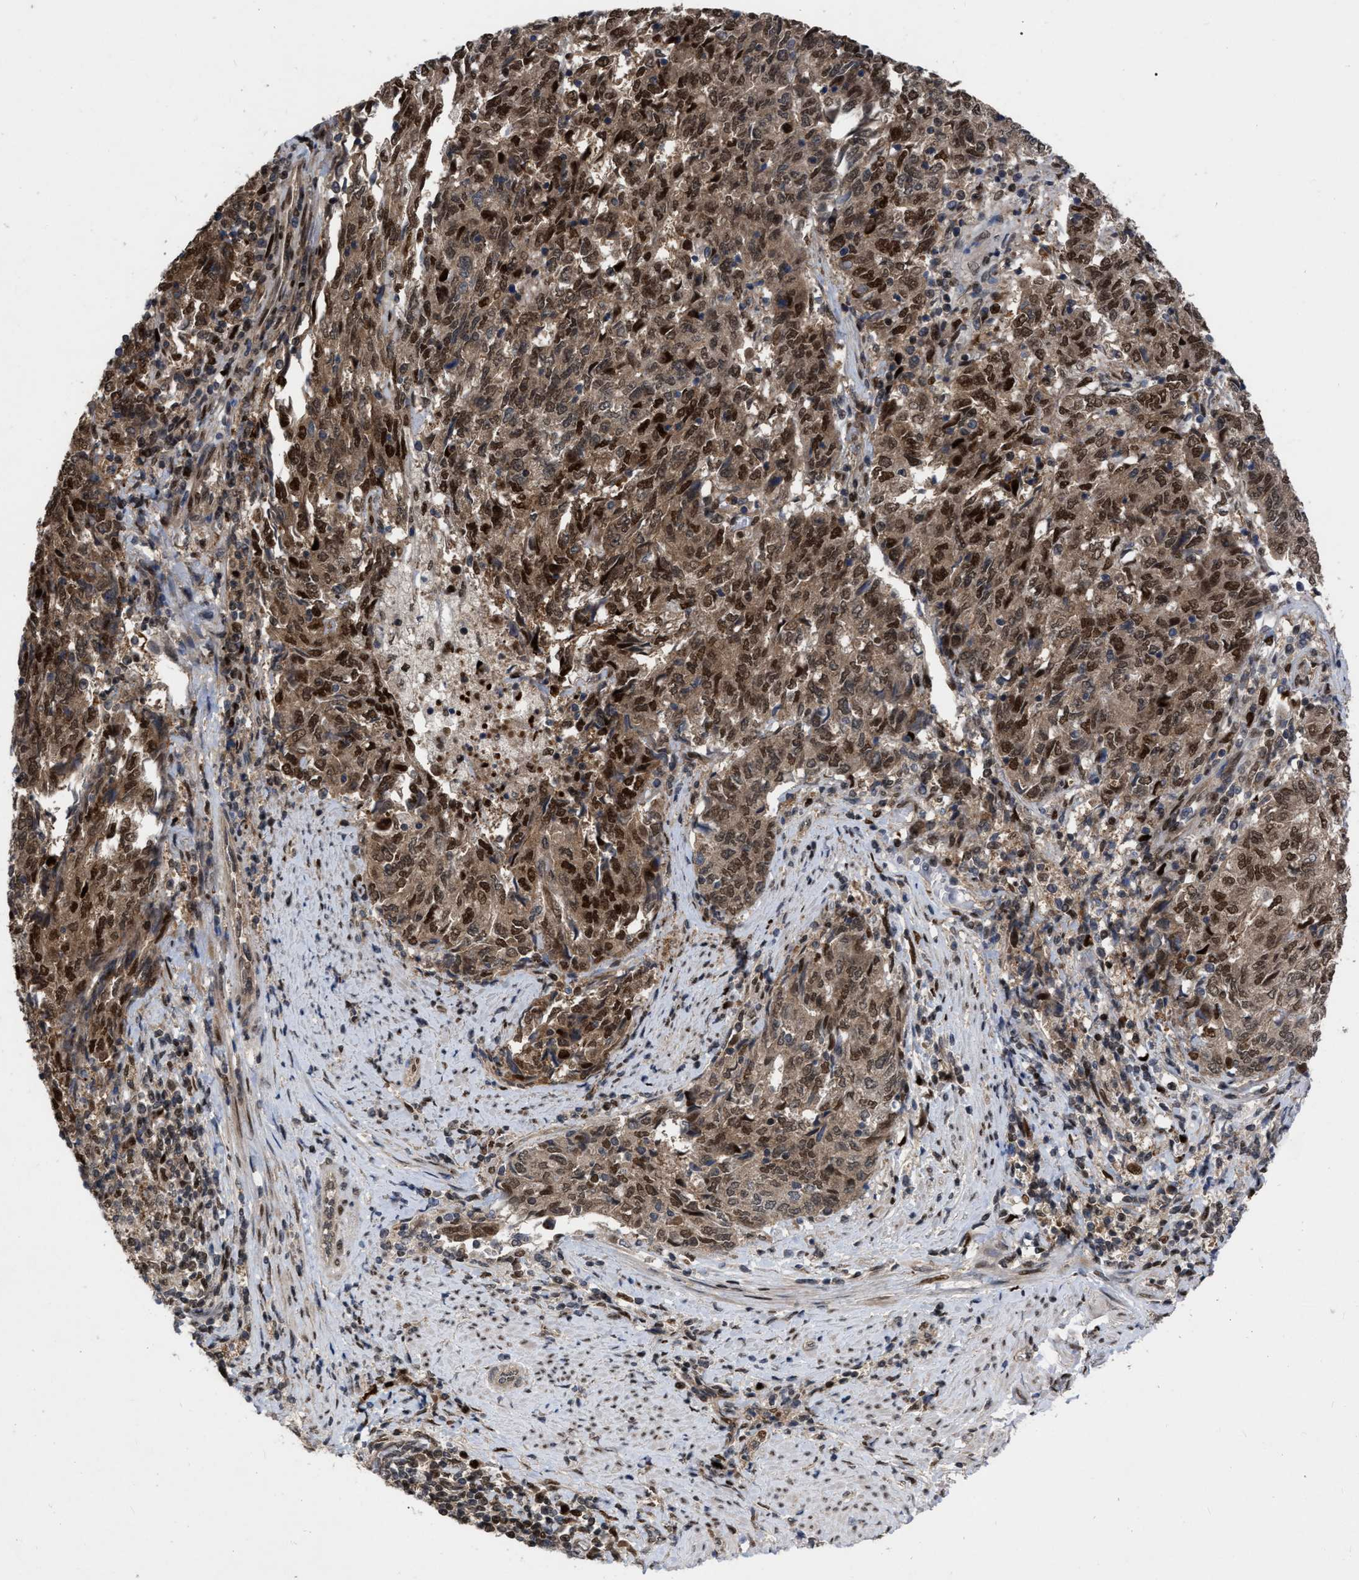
{"staining": {"intensity": "strong", "quantity": ">75%", "location": "cytoplasmic/membranous,nuclear"}, "tissue": "endometrial cancer", "cell_type": "Tumor cells", "image_type": "cancer", "snomed": [{"axis": "morphology", "description": "Adenocarcinoma, NOS"}, {"axis": "topography", "description": "Endometrium"}], "caption": "Immunohistochemistry (IHC) of human endometrial adenocarcinoma displays high levels of strong cytoplasmic/membranous and nuclear positivity in about >75% of tumor cells.", "gene": "MDM4", "patient": {"sex": "female", "age": 80}}